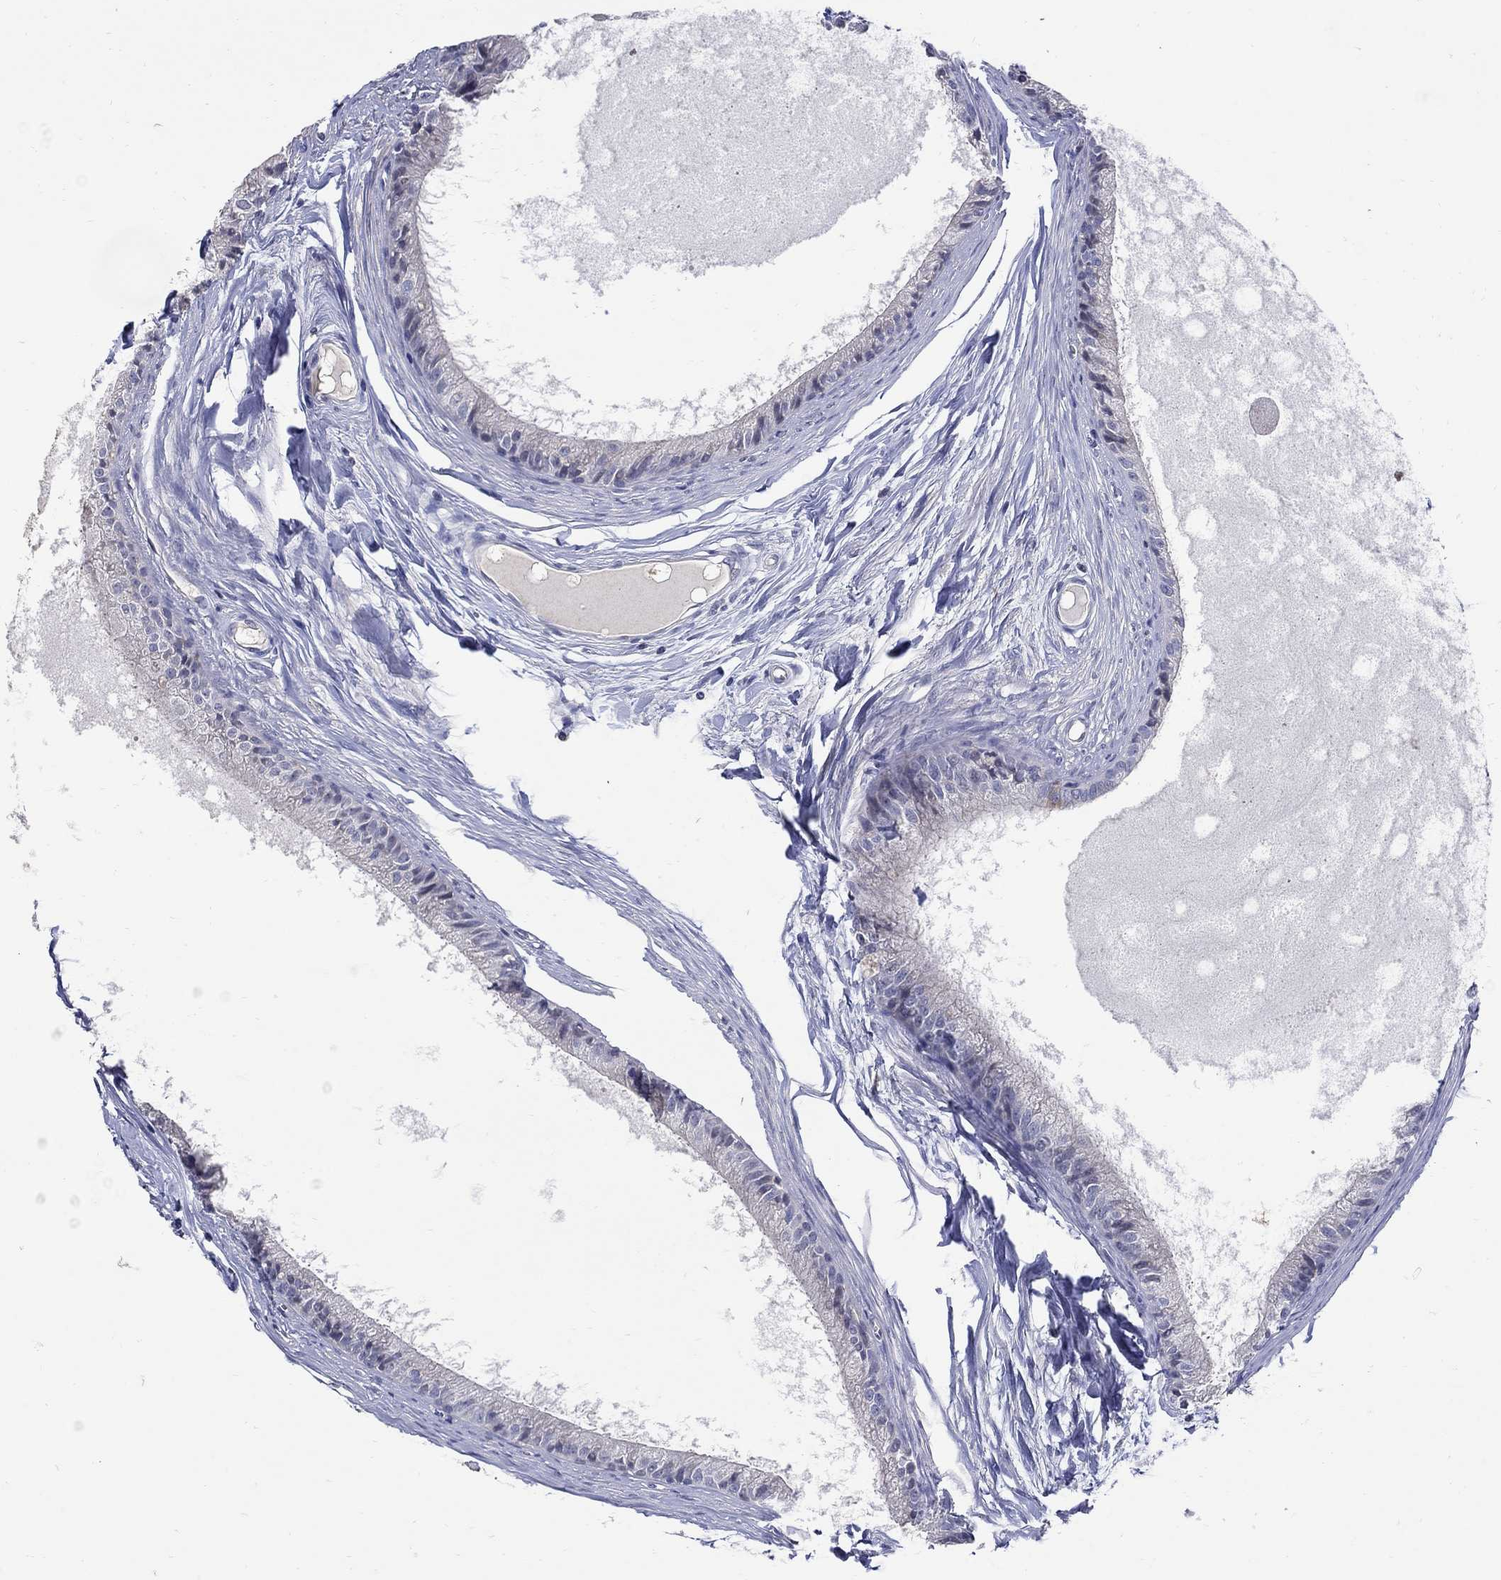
{"staining": {"intensity": "negative", "quantity": "none", "location": "none"}, "tissue": "epididymis", "cell_type": "Glandular cells", "image_type": "normal", "snomed": [{"axis": "morphology", "description": "Normal tissue, NOS"}, {"axis": "topography", "description": "Epididymis"}], "caption": "High magnification brightfield microscopy of normal epididymis stained with DAB (3,3'-diaminobenzidine) (brown) and counterstained with hematoxylin (blue): glandular cells show no significant expression. (Immunohistochemistry (ihc), brightfield microscopy, high magnification).", "gene": "CETN1", "patient": {"sex": "male", "age": 51}}